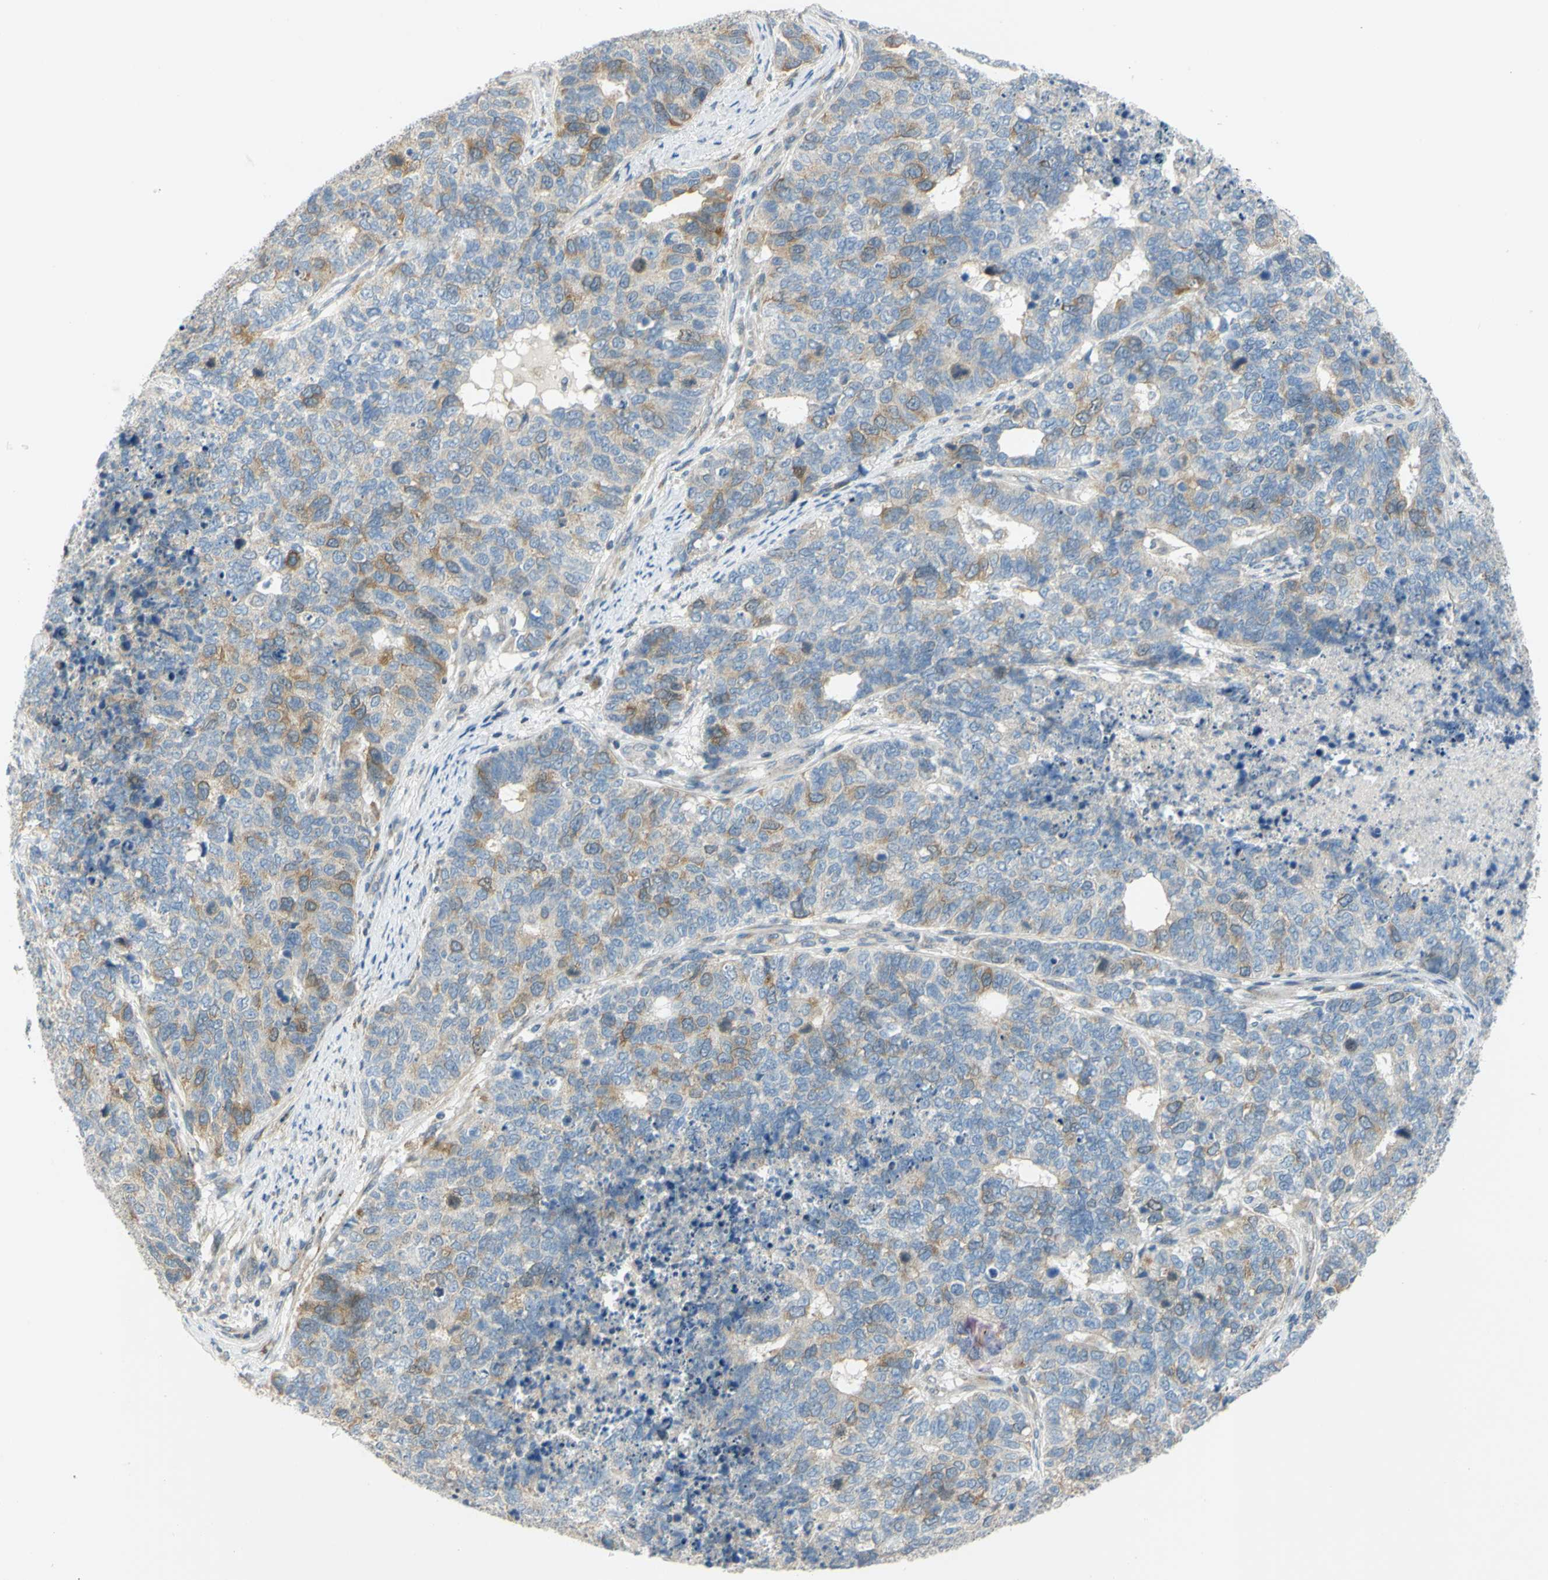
{"staining": {"intensity": "moderate", "quantity": "25%-75%", "location": "cytoplasmic/membranous"}, "tissue": "cervical cancer", "cell_type": "Tumor cells", "image_type": "cancer", "snomed": [{"axis": "morphology", "description": "Squamous cell carcinoma, NOS"}, {"axis": "topography", "description": "Cervix"}], "caption": "IHC micrograph of cervical cancer stained for a protein (brown), which reveals medium levels of moderate cytoplasmic/membranous positivity in approximately 25%-75% of tumor cells.", "gene": "CCNB2", "patient": {"sex": "female", "age": 63}}